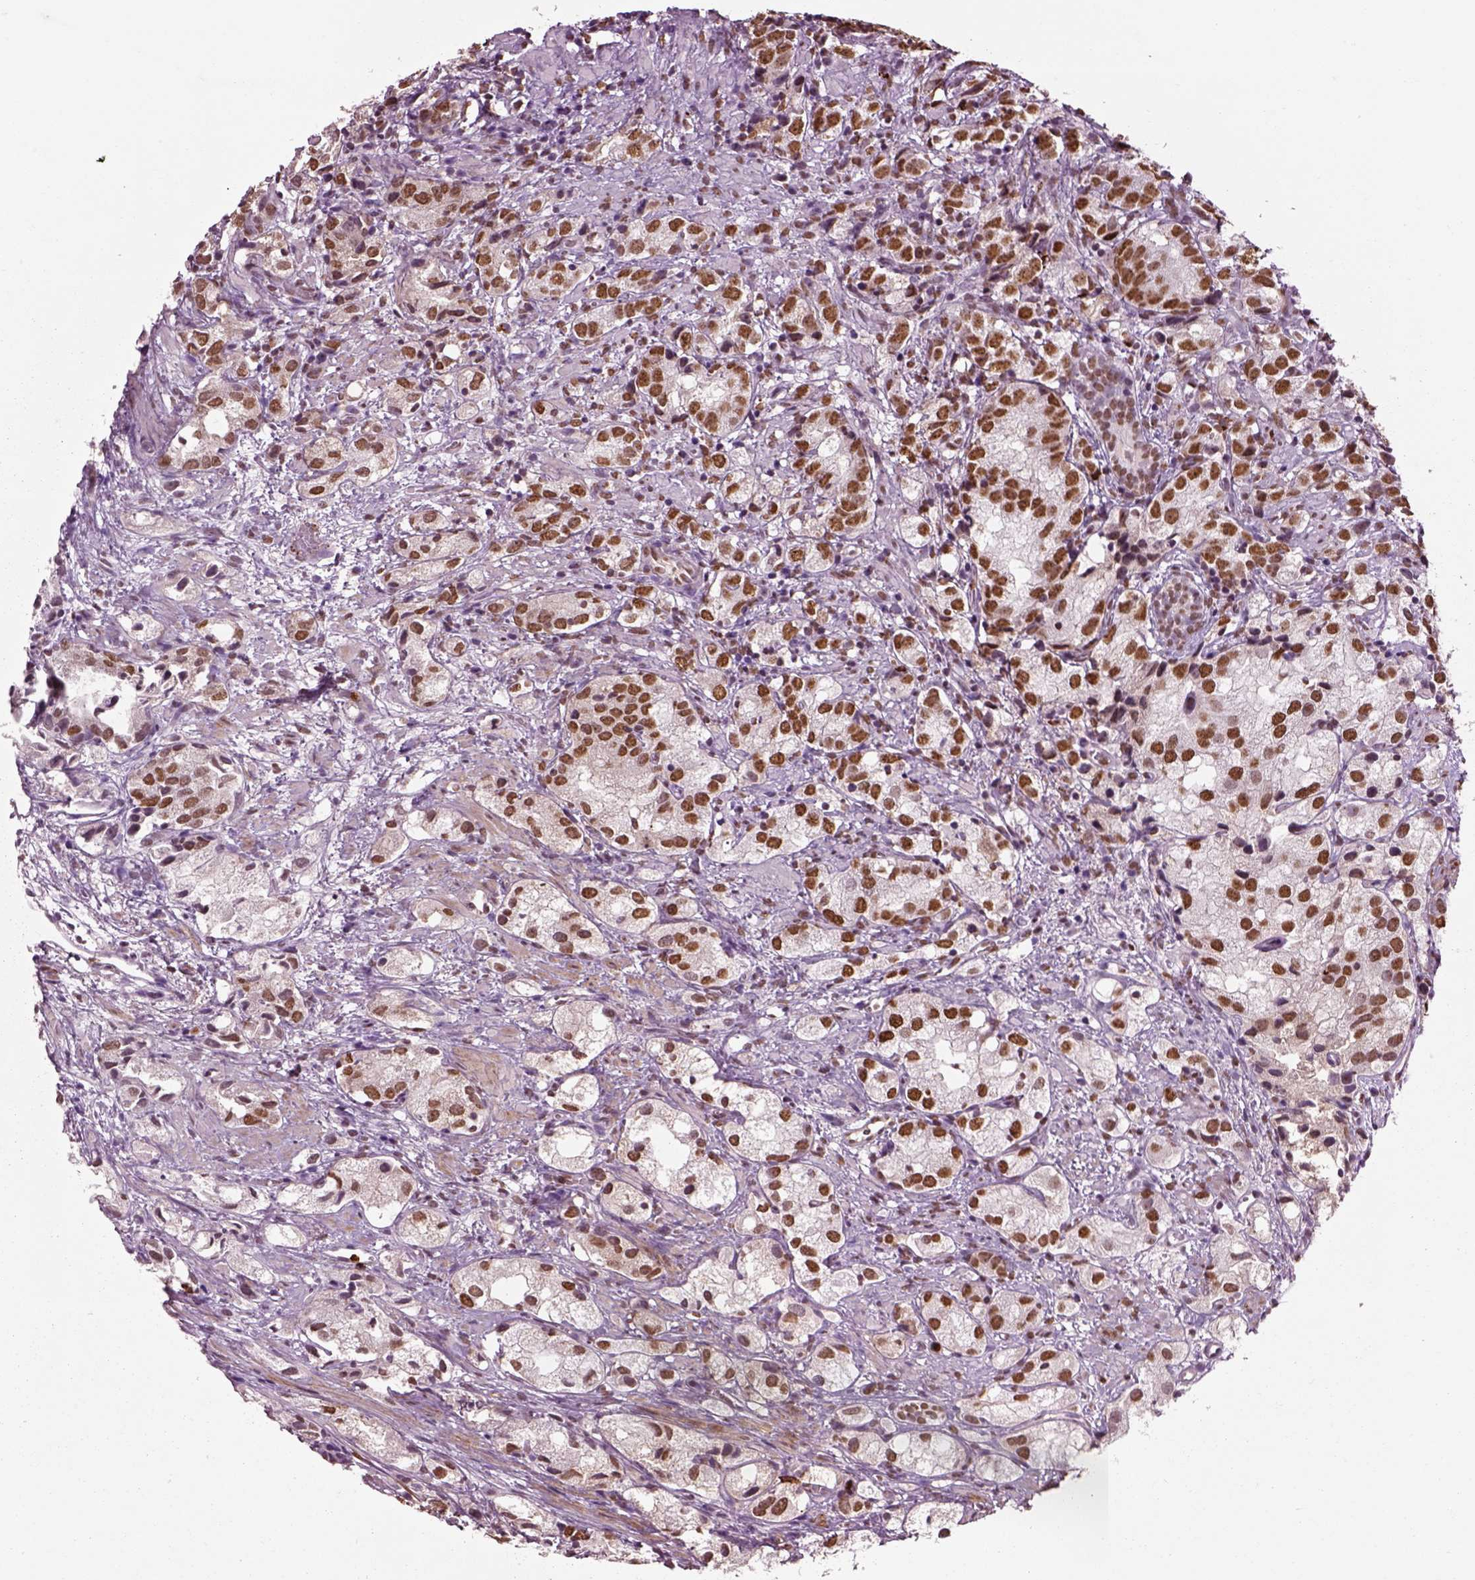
{"staining": {"intensity": "moderate", "quantity": ">75%", "location": "nuclear"}, "tissue": "prostate cancer", "cell_type": "Tumor cells", "image_type": "cancer", "snomed": [{"axis": "morphology", "description": "Adenocarcinoma, High grade"}, {"axis": "topography", "description": "Prostate"}], "caption": "This is a histology image of IHC staining of high-grade adenocarcinoma (prostate), which shows moderate expression in the nuclear of tumor cells.", "gene": "DDX3X", "patient": {"sex": "male", "age": 82}}